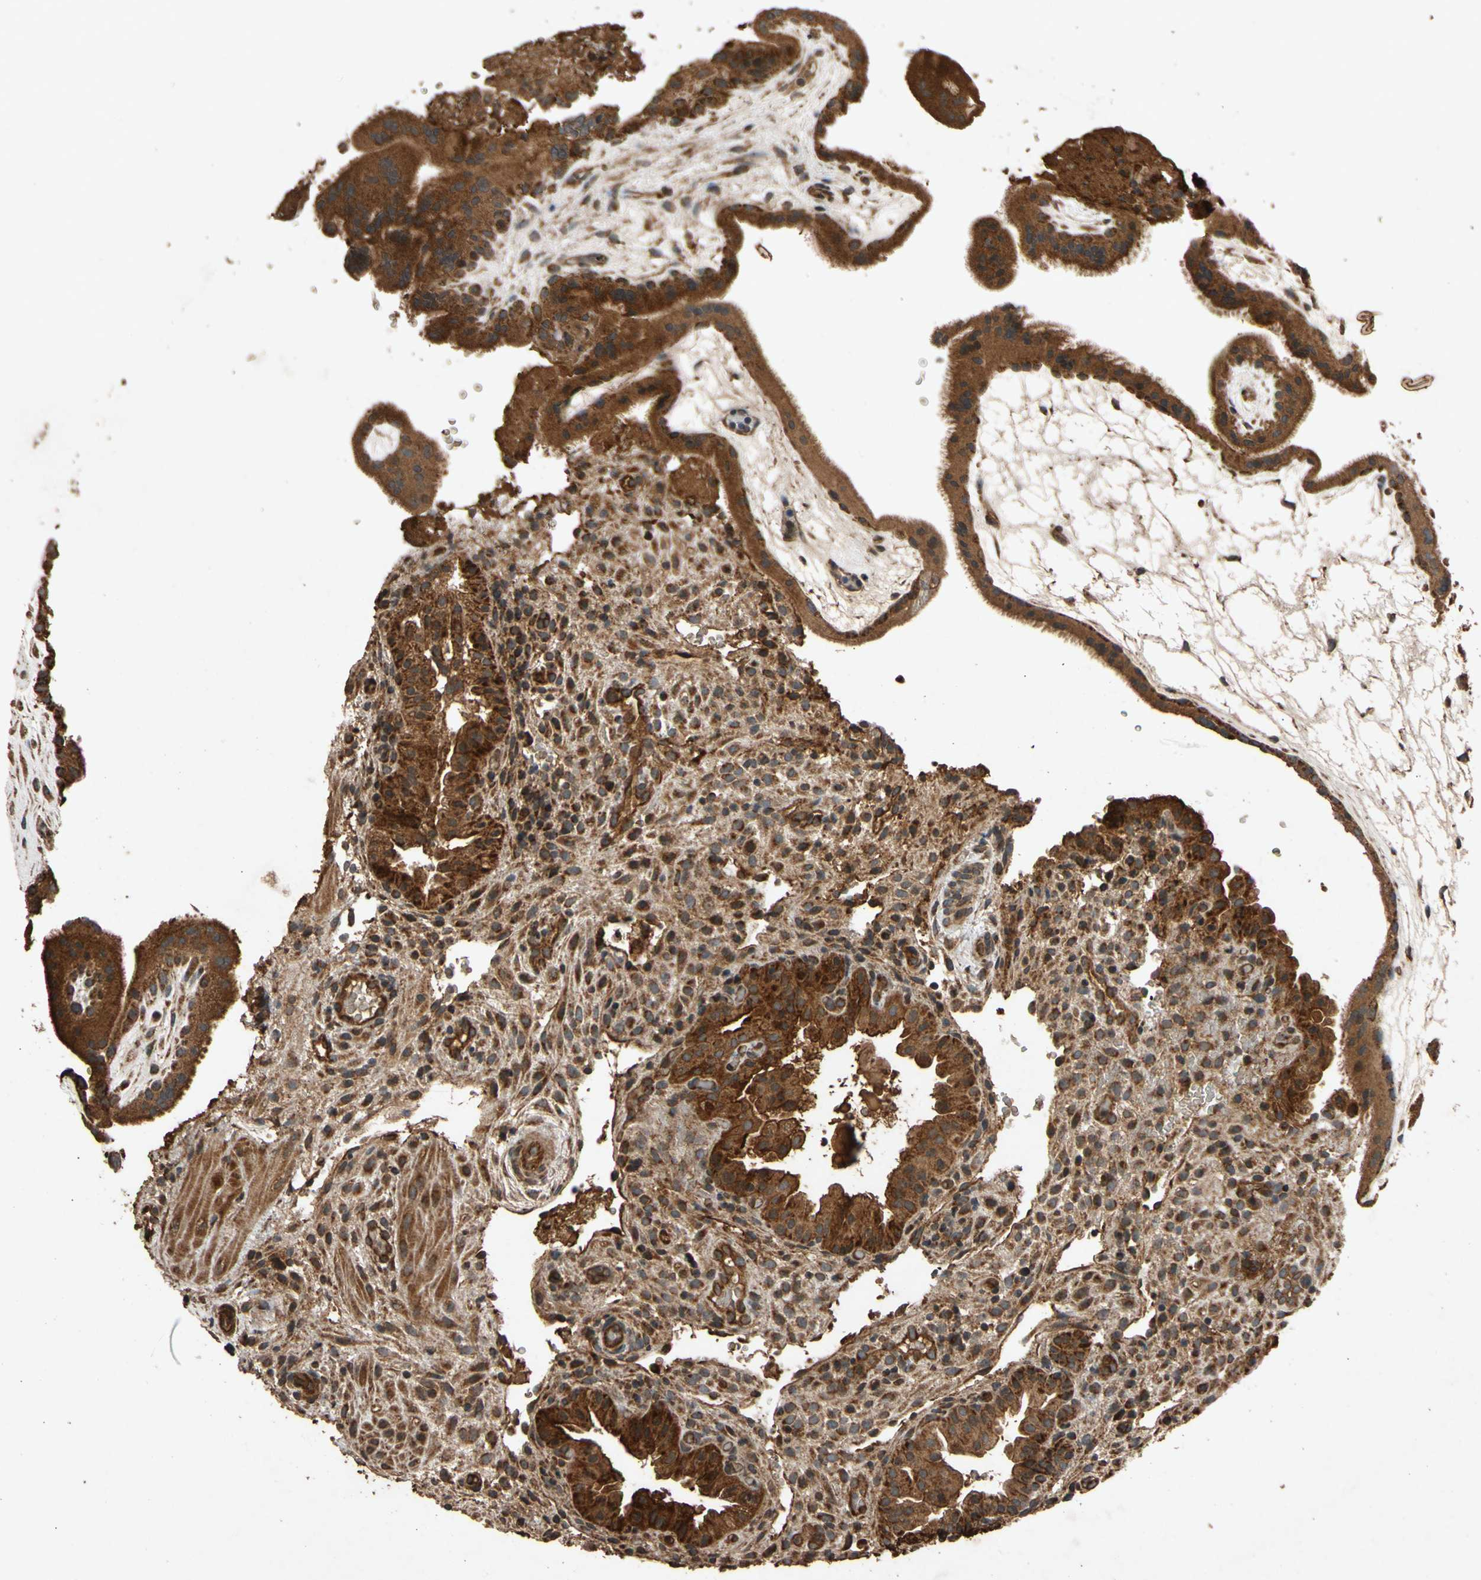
{"staining": {"intensity": "strong", "quantity": ">75%", "location": "cytoplasmic/membranous"}, "tissue": "placenta", "cell_type": "Decidual cells", "image_type": "normal", "snomed": [{"axis": "morphology", "description": "Normal tissue, NOS"}, {"axis": "topography", "description": "Placenta"}], "caption": "The micrograph exhibits immunohistochemical staining of unremarkable placenta. There is strong cytoplasmic/membranous expression is present in approximately >75% of decidual cells.", "gene": "TXN2", "patient": {"sex": "female", "age": 19}}